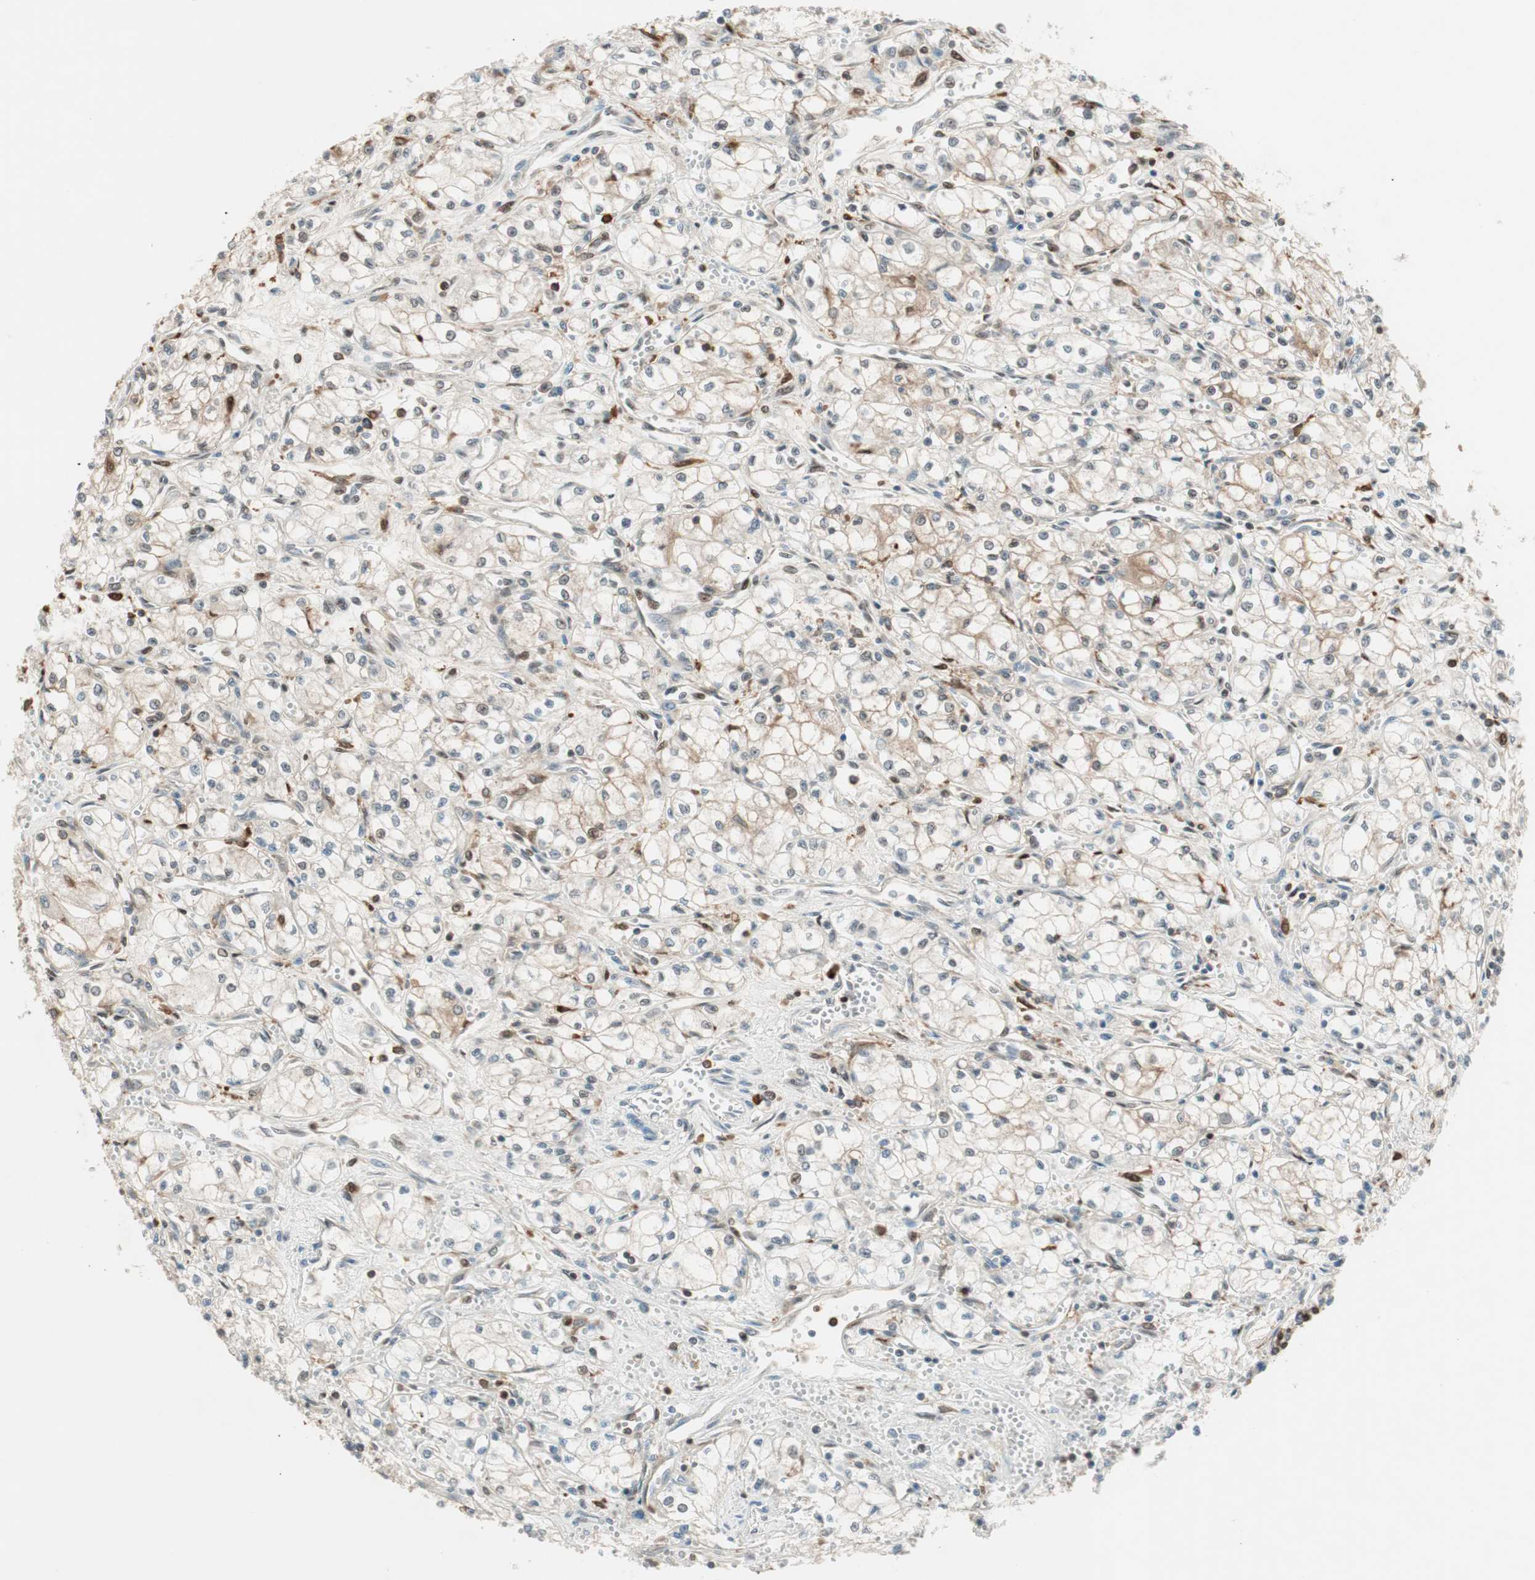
{"staining": {"intensity": "moderate", "quantity": "<25%", "location": "cytoplasmic/membranous,nuclear"}, "tissue": "renal cancer", "cell_type": "Tumor cells", "image_type": "cancer", "snomed": [{"axis": "morphology", "description": "Normal tissue, NOS"}, {"axis": "morphology", "description": "Adenocarcinoma, NOS"}, {"axis": "topography", "description": "Kidney"}], "caption": "Brown immunohistochemical staining in human renal cancer reveals moderate cytoplasmic/membranous and nuclear staining in about <25% of tumor cells.", "gene": "BIN1", "patient": {"sex": "male", "age": 59}}